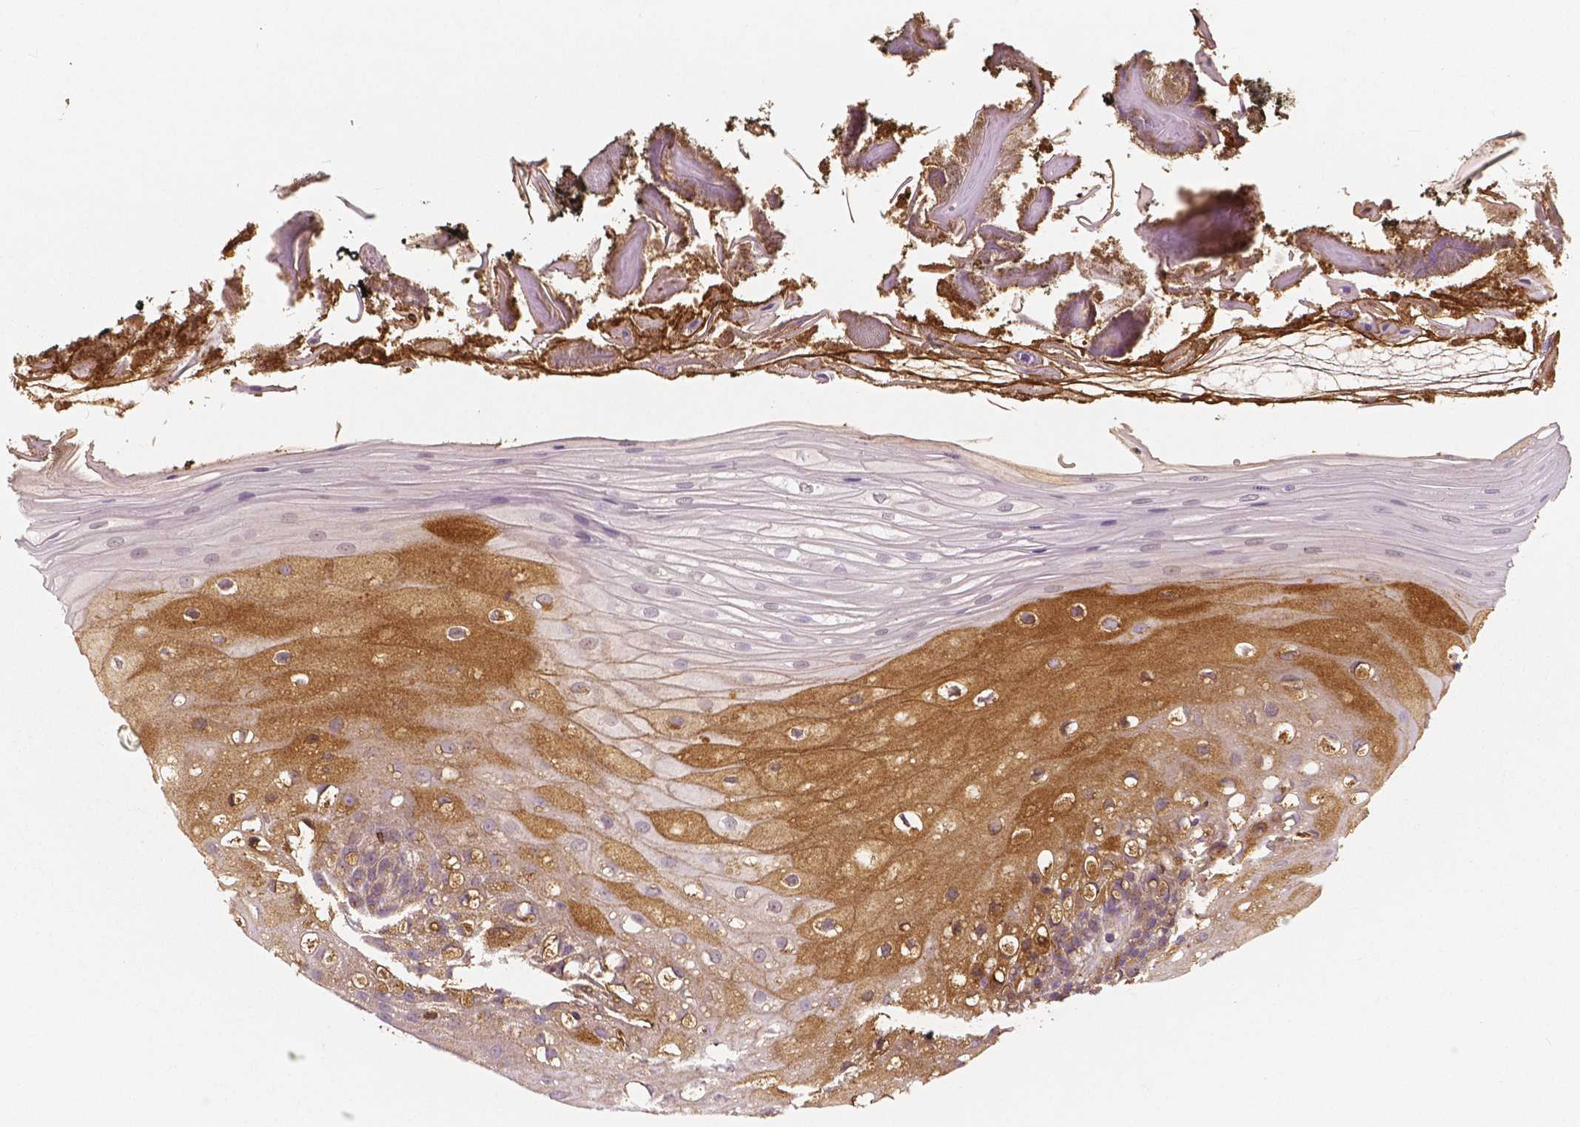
{"staining": {"intensity": "strong", "quantity": "25%-75%", "location": "cytoplasmic/membranous"}, "tissue": "oral mucosa", "cell_type": "Squamous epithelial cells", "image_type": "normal", "snomed": [{"axis": "morphology", "description": "Normal tissue, NOS"}, {"axis": "morphology", "description": "Squamous cell carcinoma, NOS"}, {"axis": "topography", "description": "Oral tissue"}, {"axis": "topography", "description": "Head-Neck"}], "caption": "Squamous epithelial cells demonstrate high levels of strong cytoplasmic/membranous staining in about 25%-75% of cells in benign human oral mucosa.", "gene": "APOA4", "patient": {"sex": "male", "age": 69}}